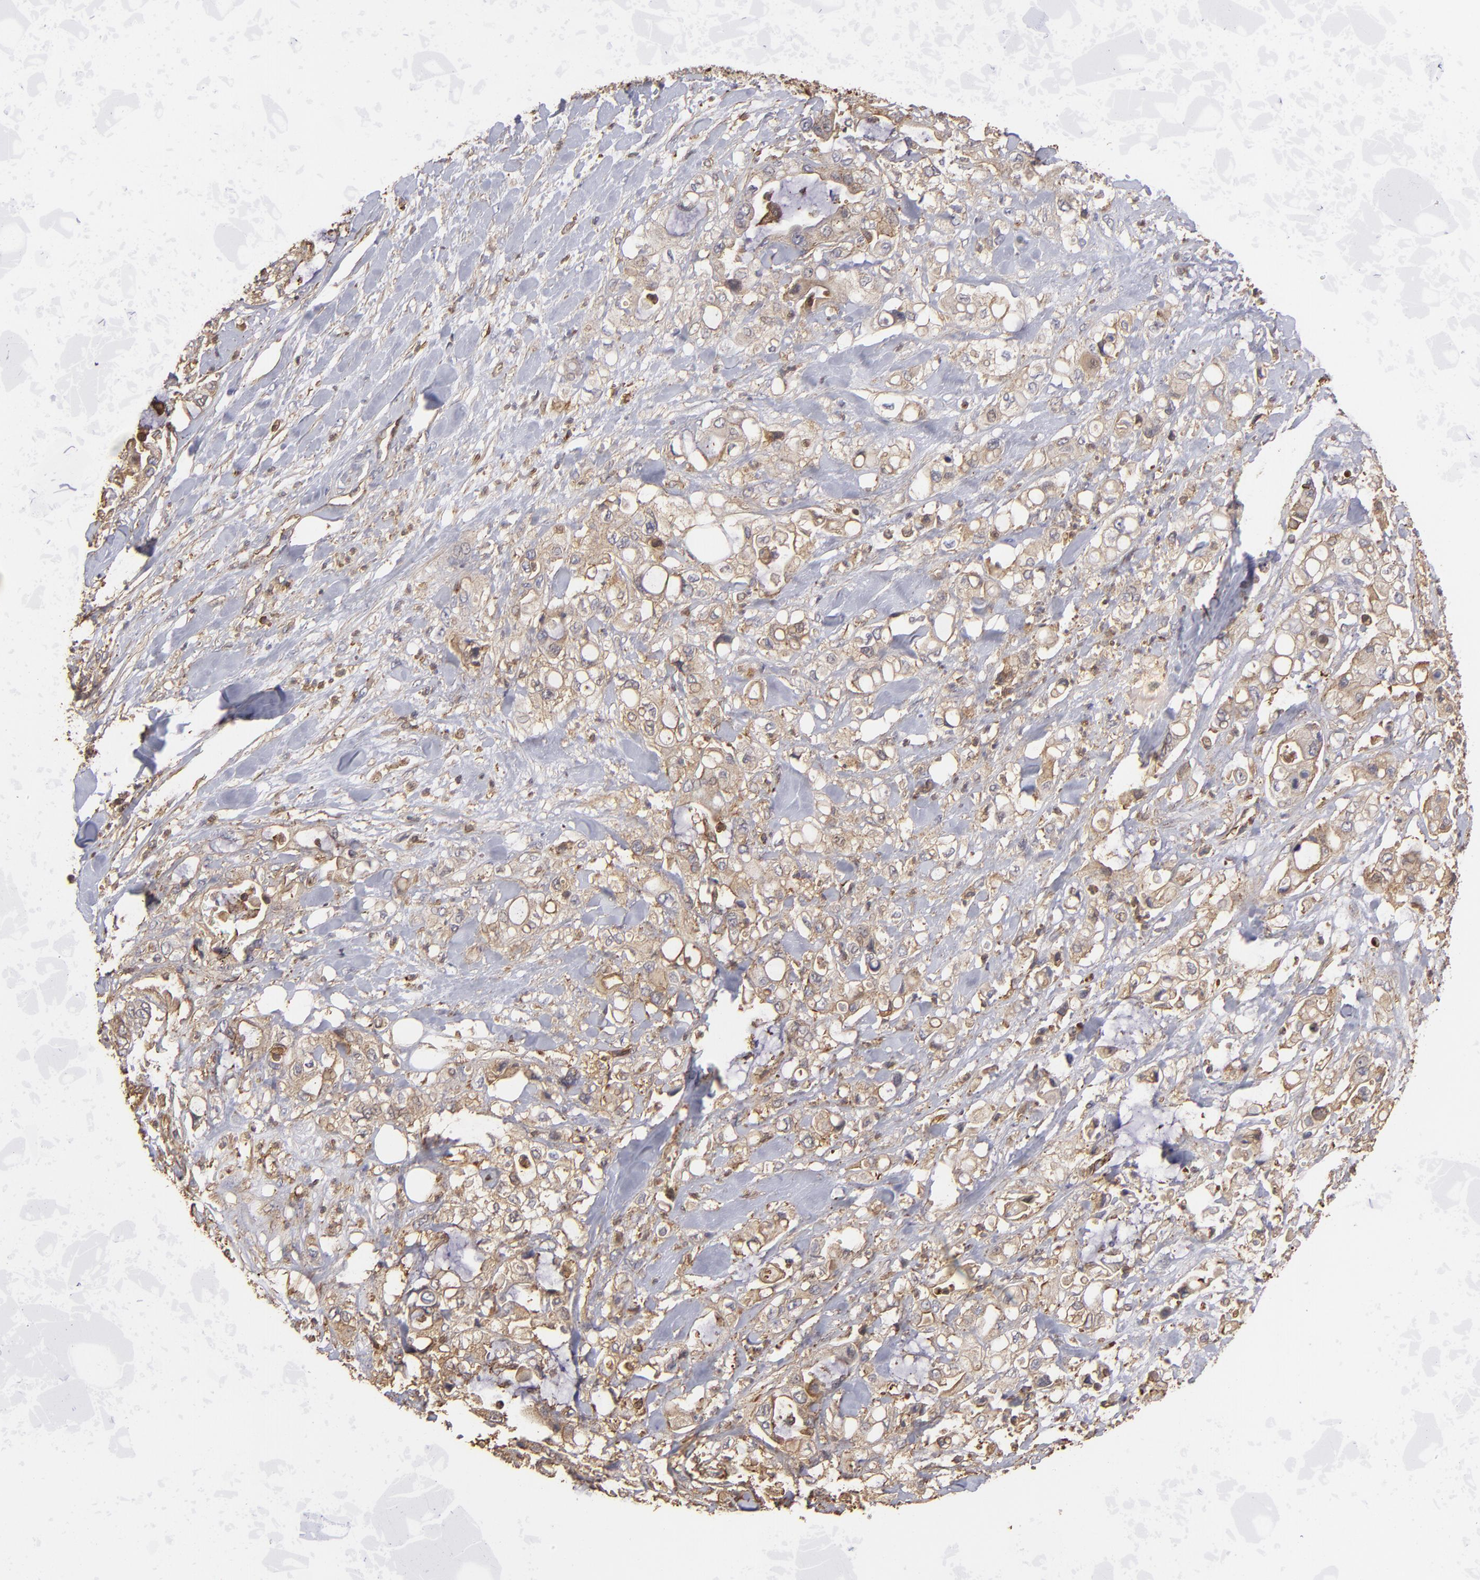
{"staining": {"intensity": "moderate", "quantity": ">75%", "location": "cytoplasmic/membranous"}, "tissue": "pancreatic cancer", "cell_type": "Tumor cells", "image_type": "cancer", "snomed": [{"axis": "morphology", "description": "Adenocarcinoma, NOS"}, {"axis": "topography", "description": "Pancreas"}], "caption": "Tumor cells show medium levels of moderate cytoplasmic/membranous staining in approximately >75% of cells in adenocarcinoma (pancreatic).", "gene": "ACTB", "patient": {"sex": "male", "age": 70}}